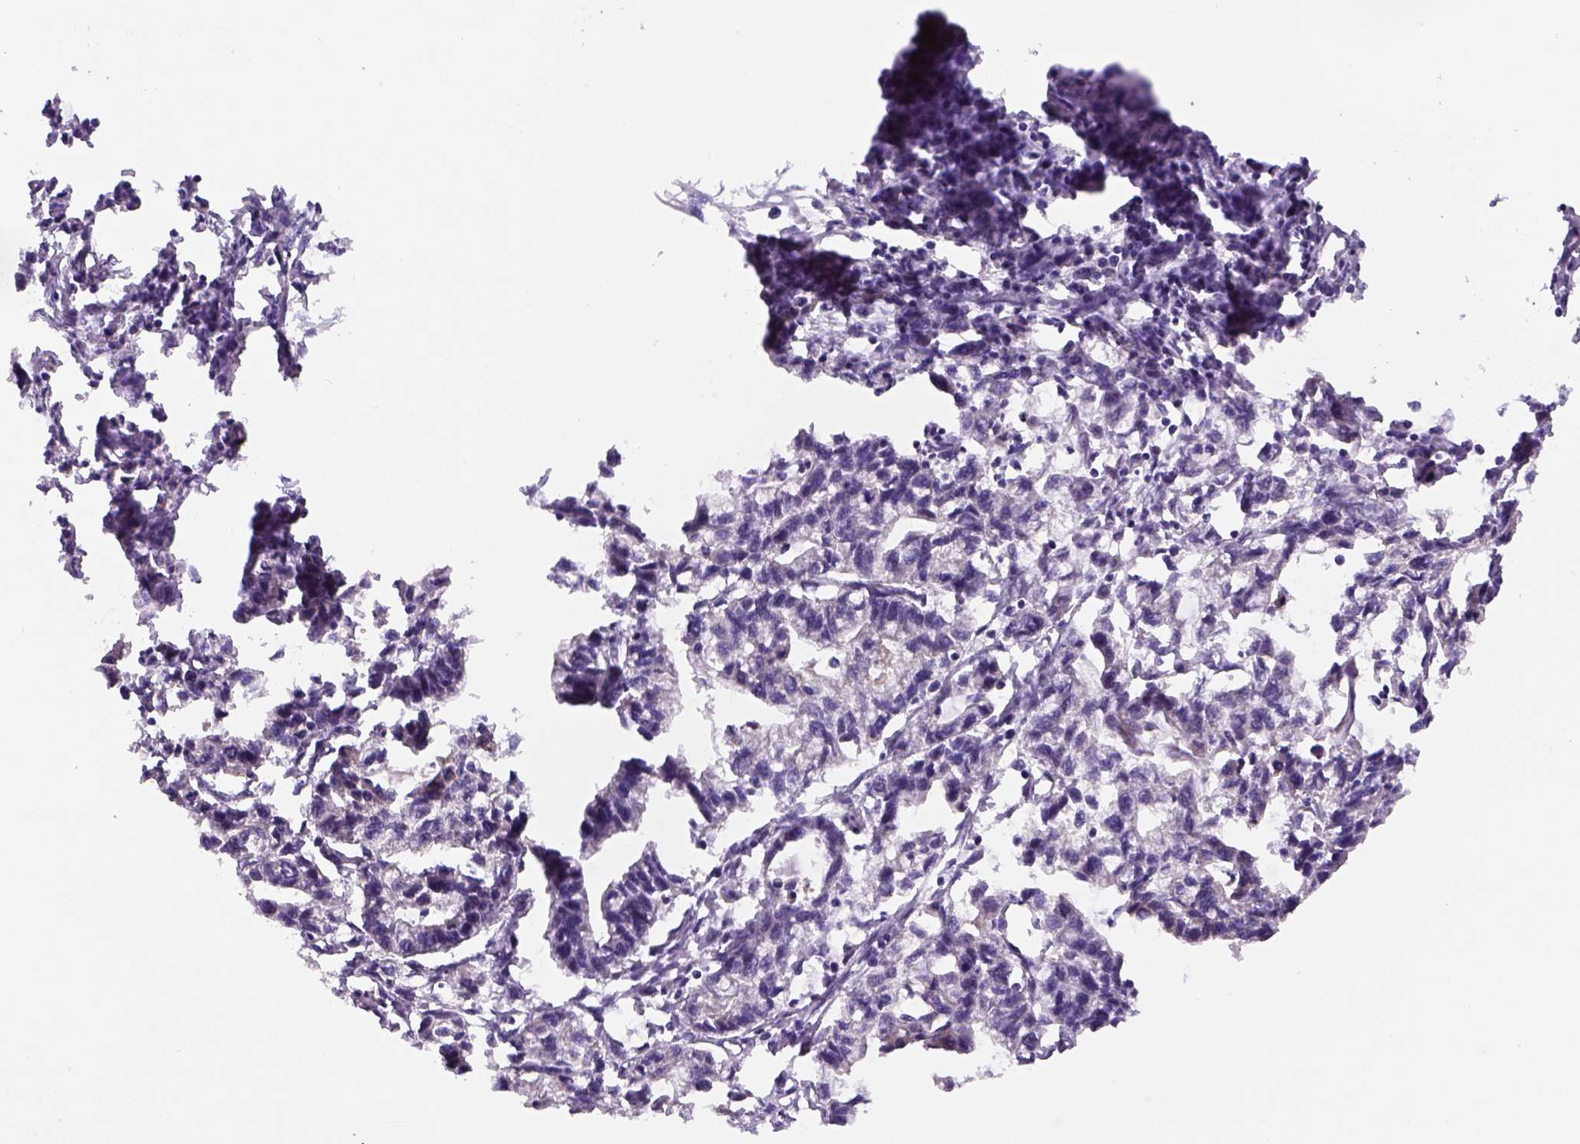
{"staining": {"intensity": "negative", "quantity": "none", "location": "none"}, "tissue": "stomach cancer", "cell_type": "Tumor cells", "image_type": "cancer", "snomed": [{"axis": "morphology", "description": "Adenocarcinoma, NOS"}, {"axis": "topography", "description": "Stomach"}], "caption": "High magnification brightfield microscopy of stomach cancer stained with DAB (brown) and counterstained with hematoxylin (blue): tumor cells show no significant expression. (Stains: DAB IHC with hematoxylin counter stain, Microscopy: brightfield microscopy at high magnification).", "gene": "ADGRV1", "patient": {"sex": "male", "age": 83}}